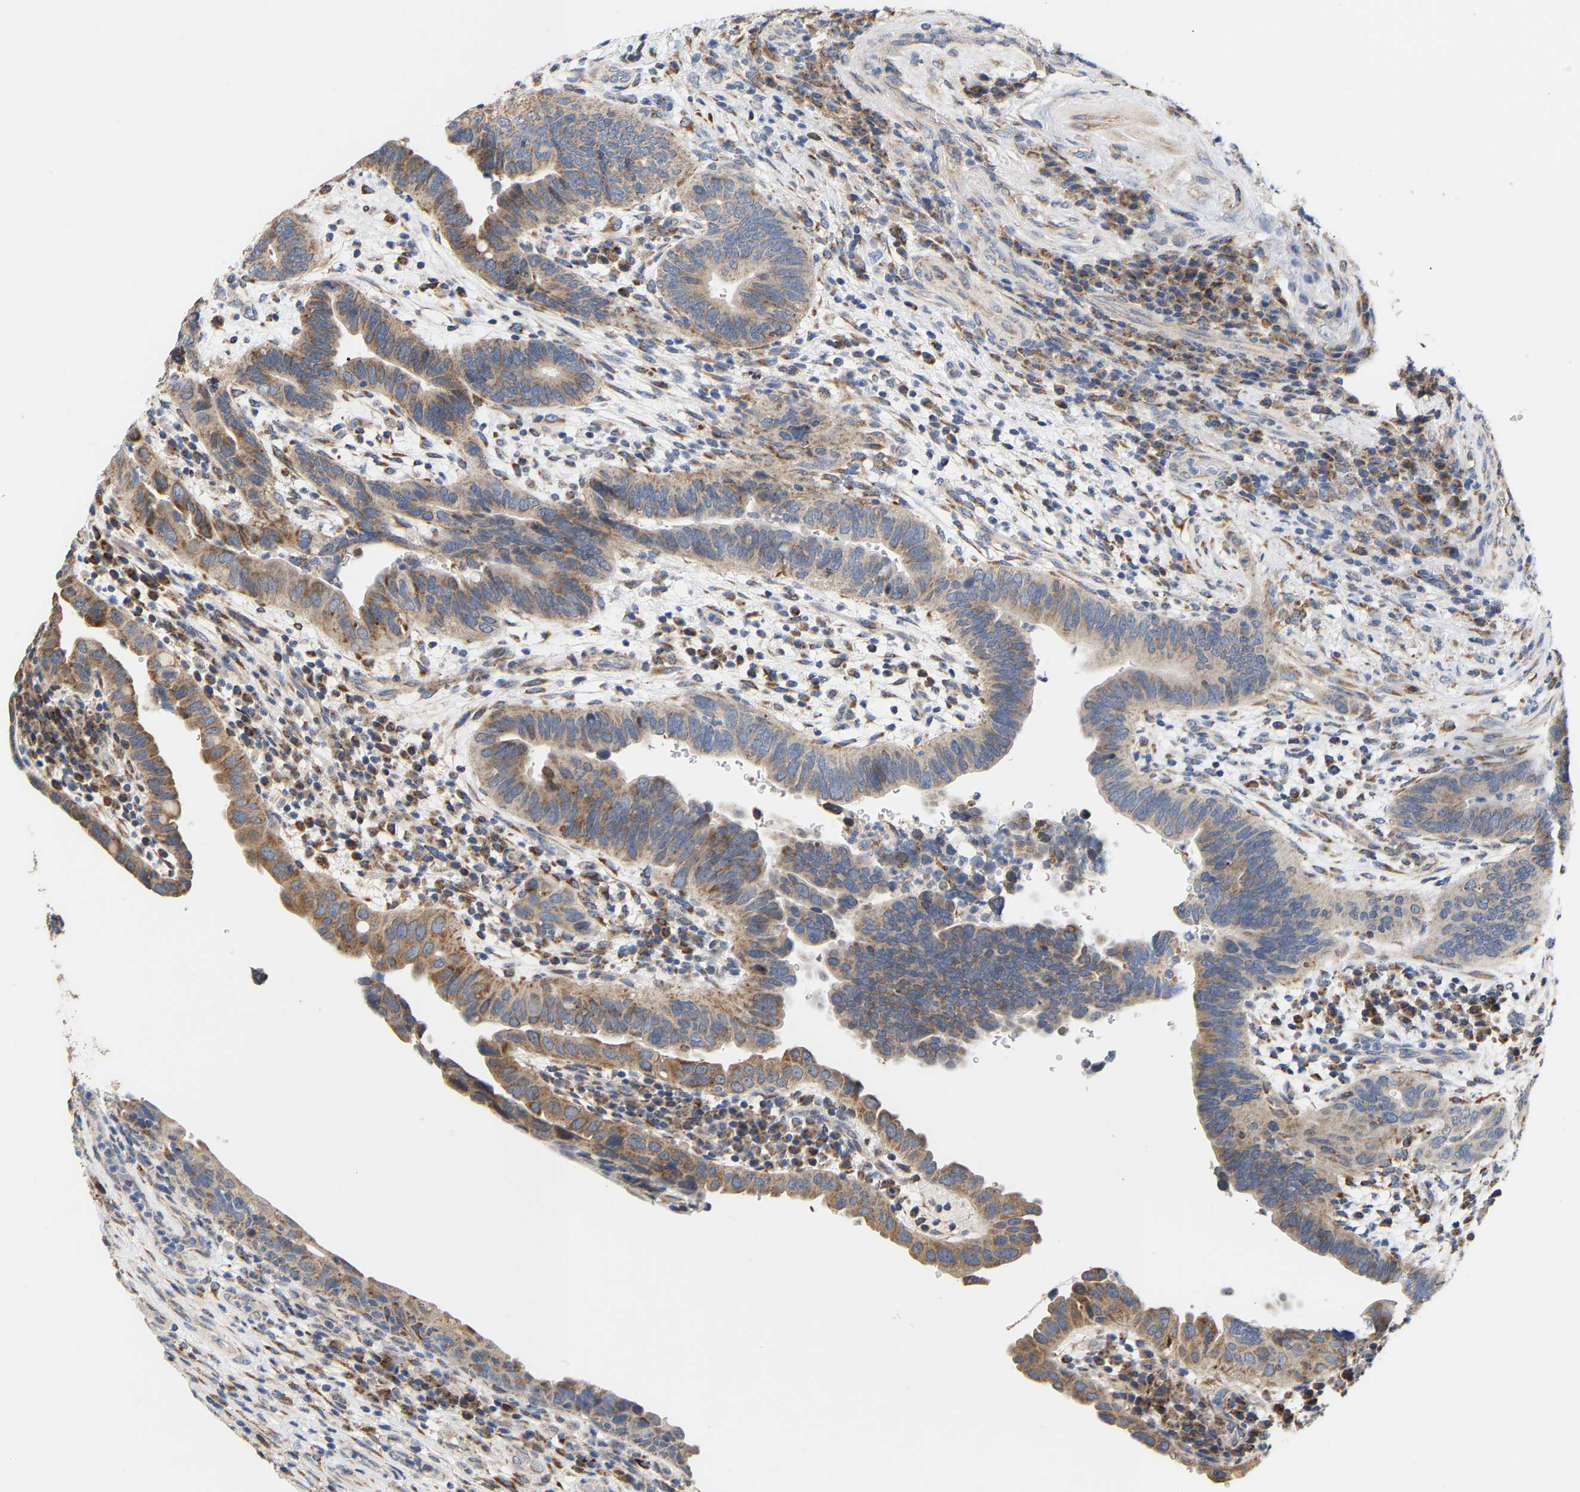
{"staining": {"intensity": "moderate", "quantity": "25%-75%", "location": "cytoplasmic/membranous"}, "tissue": "urothelial cancer", "cell_type": "Tumor cells", "image_type": "cancer", "snomed": [{"axis": "morphology", "description": "Urothelial carcinoma, High grade"}, {"axis": "topography", "description": "Urinary bladder"}], "caption": "Immunohistochemistry image of high-grade urothelial carcinoma stained for a protein (brown), which reveals medium levels of moderate cytoplasmic/membranous staining in about 25%-75% of tumor cells.", "gene": "TMEM168", "patient": {"sex": "female", "age": 82}}